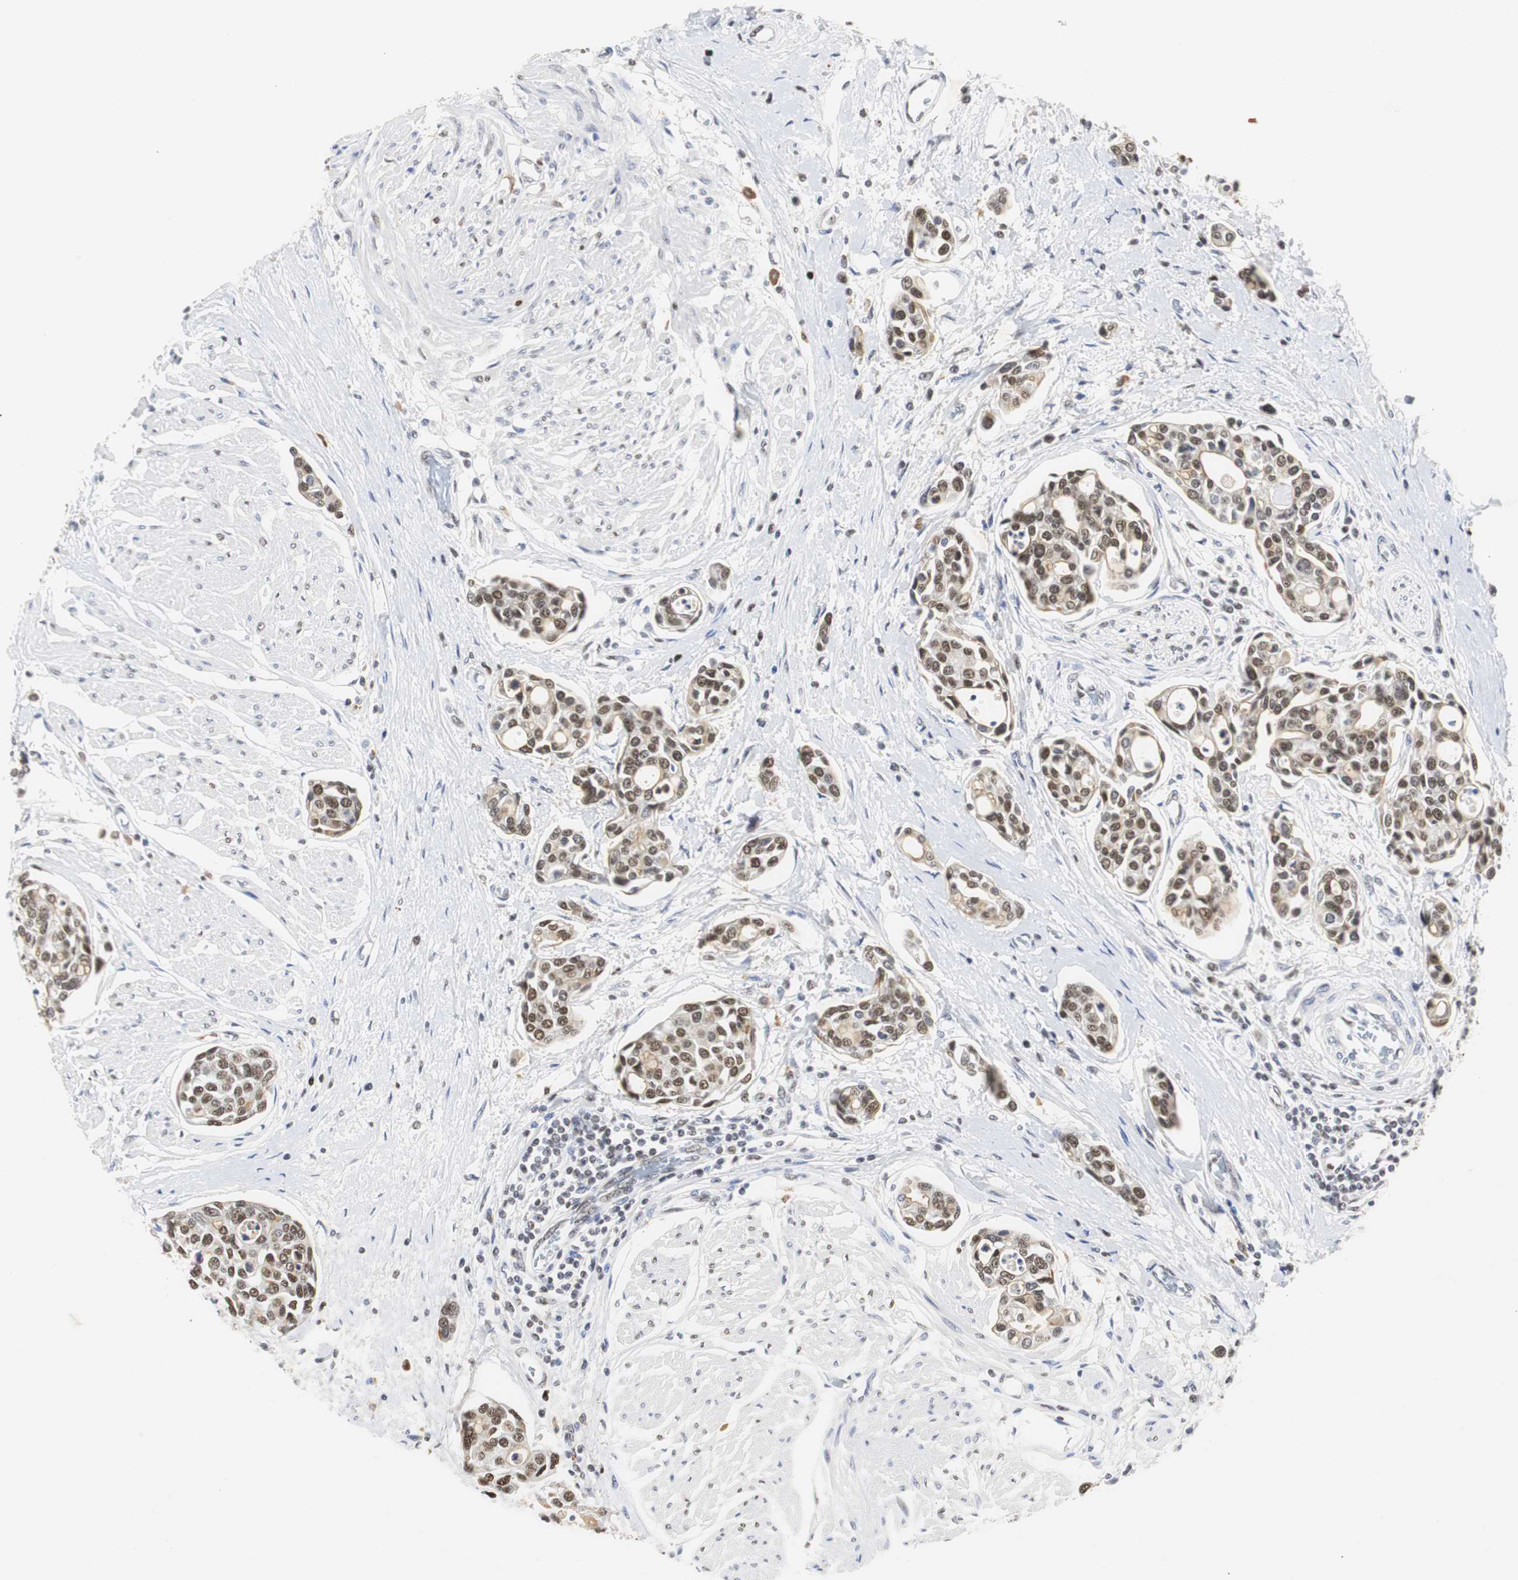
{"staining": {"intensity": "moderate", "quantity": ">75%", "location": "nuclear"}, "tissue": "urothelial cancer", "cell_type": "Tumor cells", "image_type": "cancer", "snomed": [{"axis": "morphology", "description": "Urothelial carcinoma, High grade"}, {"axis": "topography", "description": "Urinary bladder"}], "caption": "High-power microscopy captured an IHC micrograph of urothelial cancer, revealing moderate nuclear expression in approximately >75% of tumor cells.", "gene": "ZFC3H1", "patient": {"sex": "male", "age": 78}}